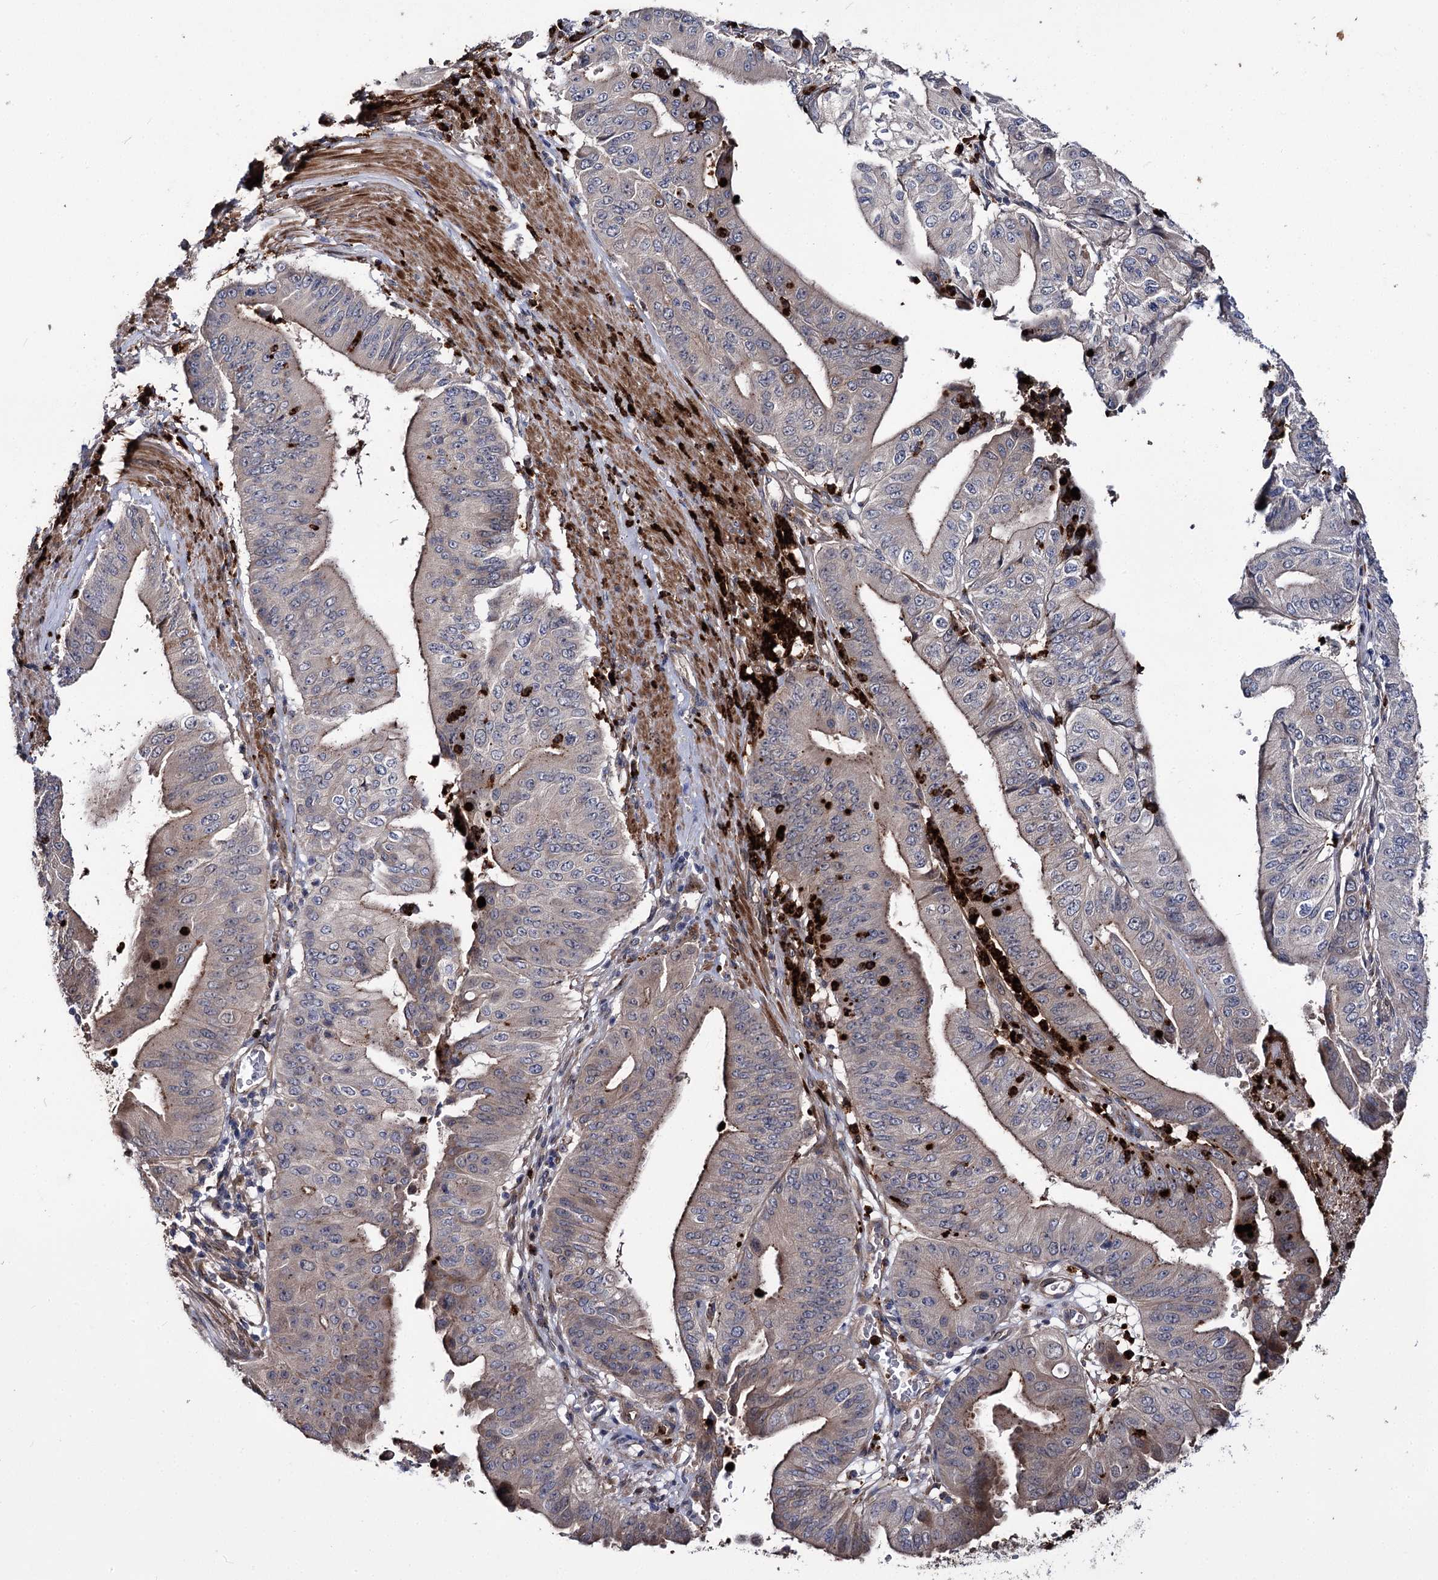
{"staining": {"intensity": "moderate", "quantity": "25%-75%", "location": "cytoplasmic/membranous"}, "tissue": "pancreatic cancer", "cell_type": "Tumor cells", "image_type": "cancer", "snomed": [{"axis": "morphology", "description": "Adenocarcinoma, NOS"}, {"axis": "topography", "description": "Pancreas"}], "caption": "Pancreatic cancer (adenocarcinoma) stained for a protein (brown) exhibits moderate cytoplasmic/membranous positive expression in approximately 25%-75% of tumor cells.", "gene": "MINDY3", "patient": {"sex": "female", "age": 77}}